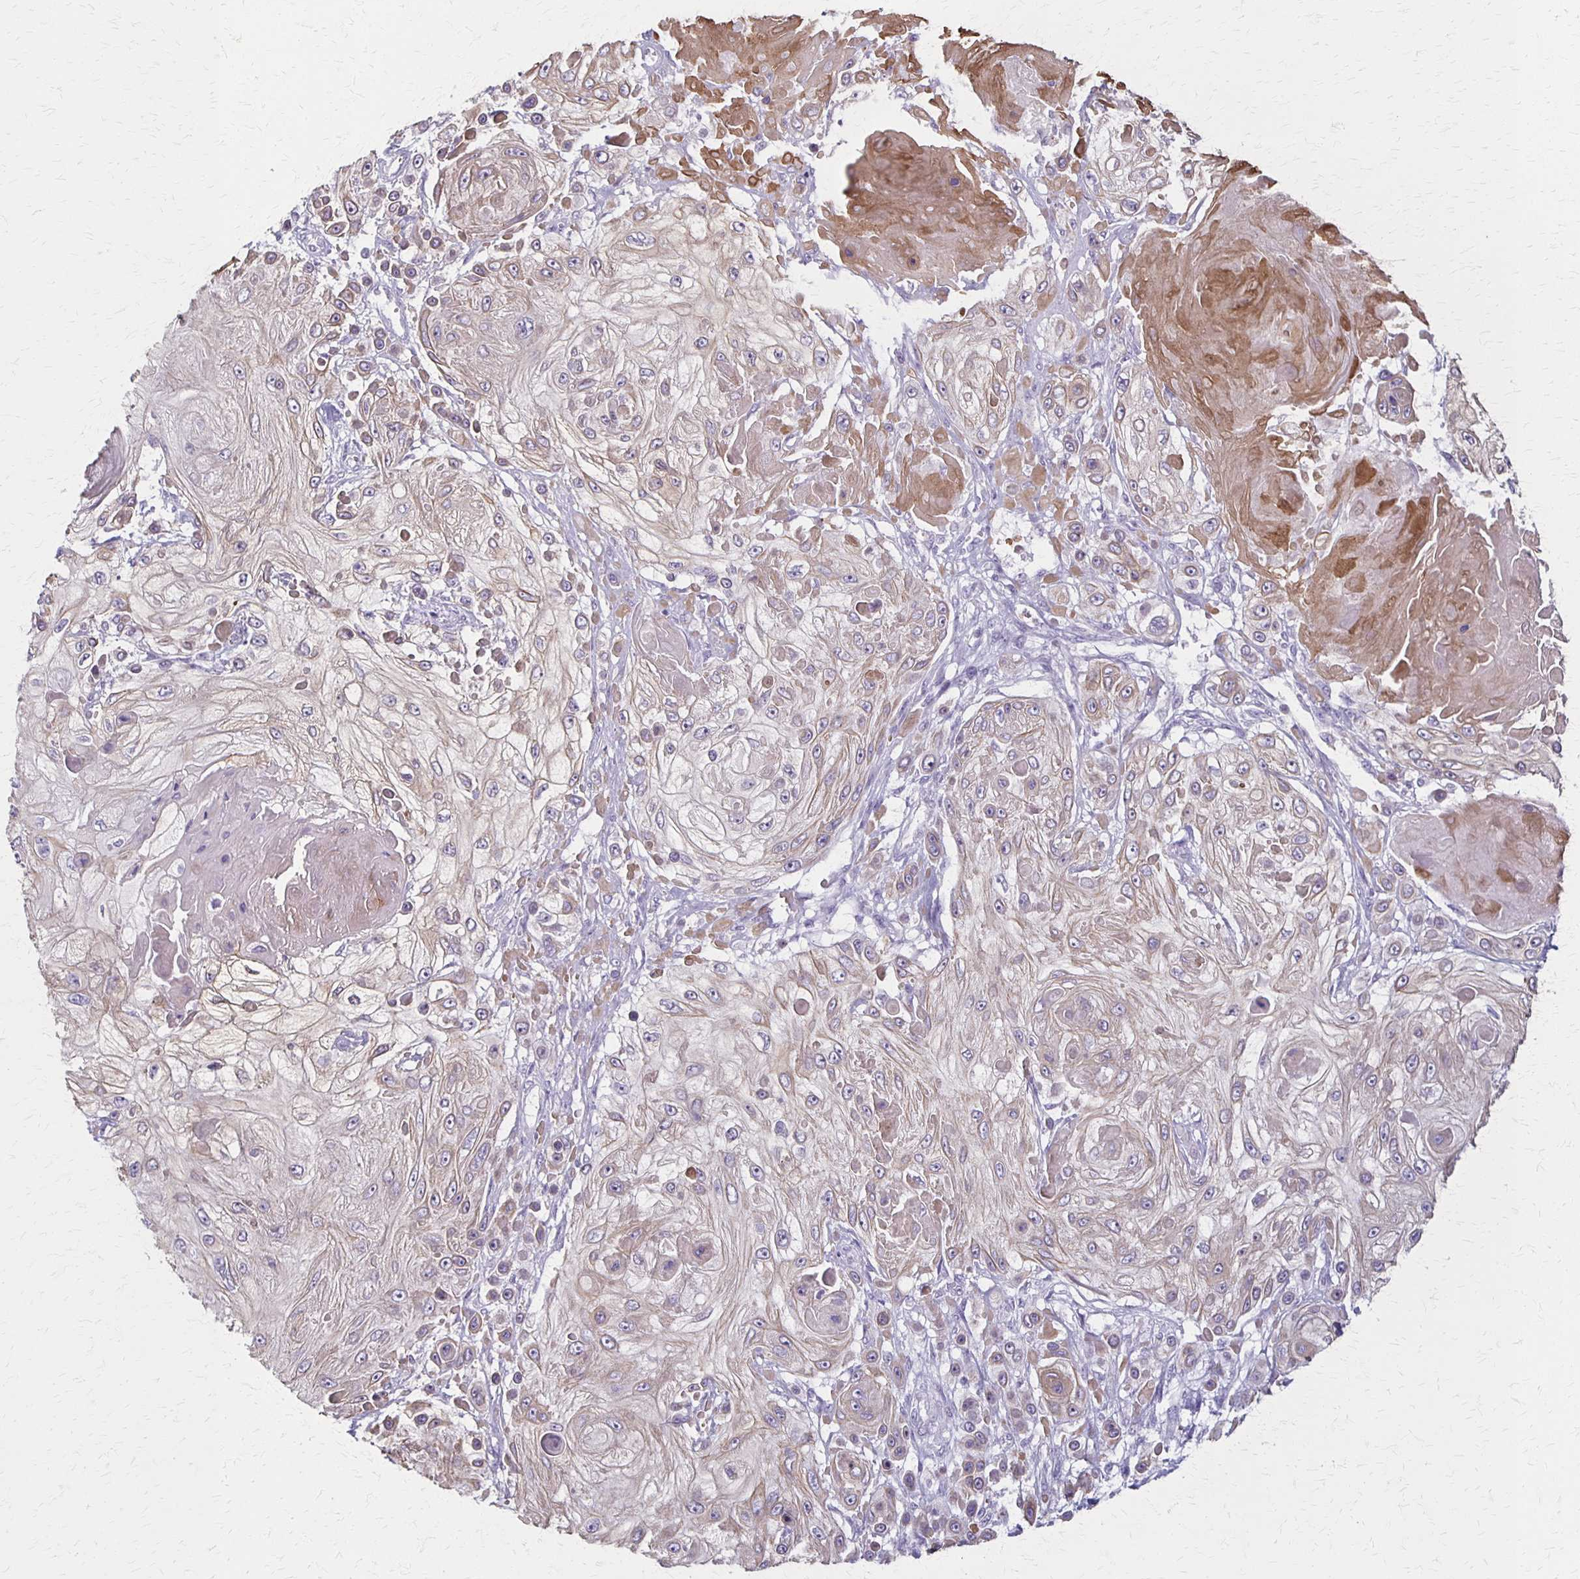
{"staining": {"intensity": "weak", "quantity": "25%-75%", "location": "cytoplasmic/membranous"}, "tissue": "skin cancer", "cell_type": "Tumor cells", "image_type": "cancer", "snomed": [{"axis": "morphology", "description": "Squamous cell carcinoma, NOS"}, {"axis": "topography", "description": "Skin"}], "caption": "A brown stain highlights weak cytoplasmic/membranous positivity of a protein in skin cancer tumor cells.", "gene": "SLC35E2B", "patient": {"sex": "male", "age": 67}}